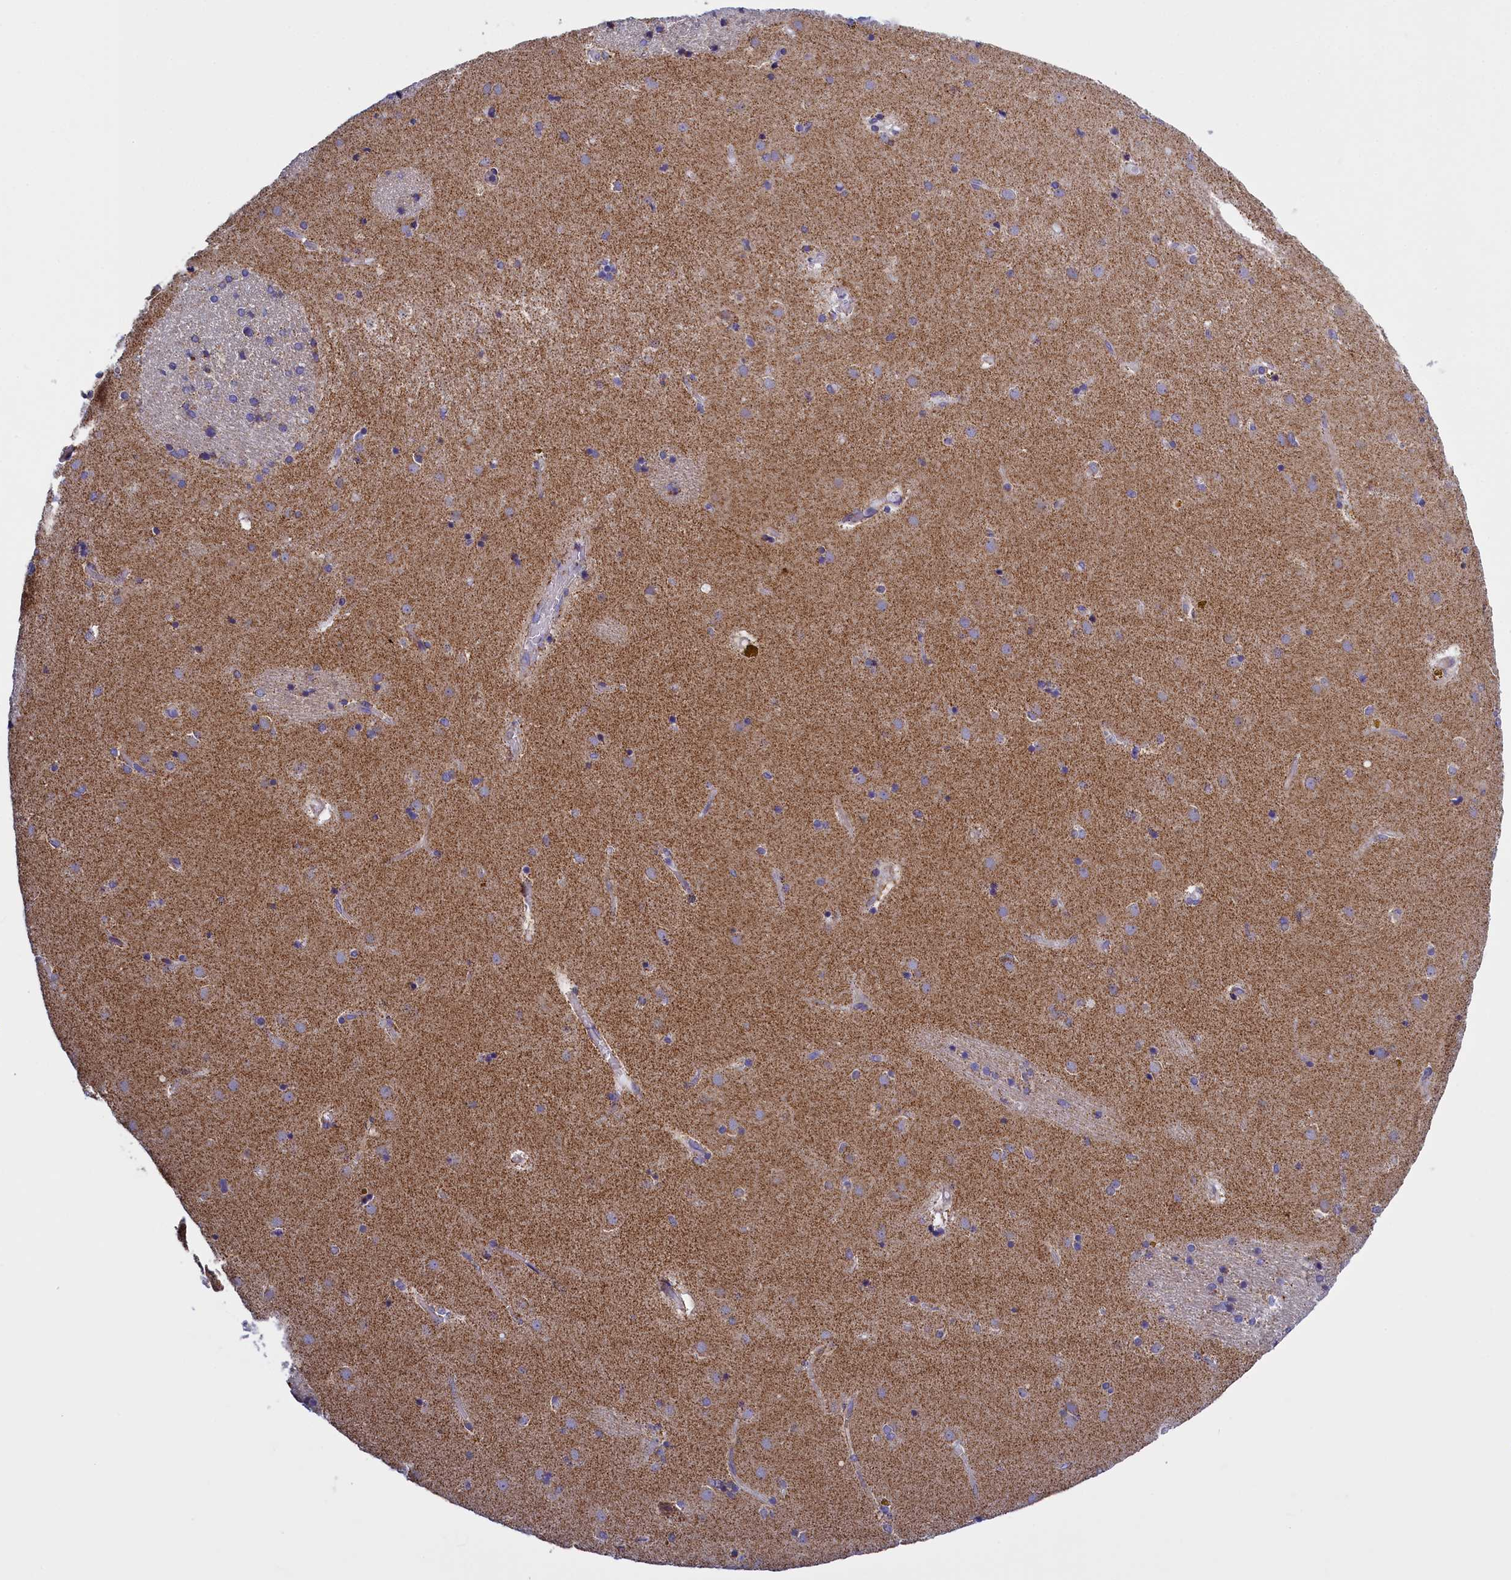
{"staining": {"intensity": "weak", "quantity": "<25%", "location": "cytoplasmic/membranous"}, "tissue": "caudate", "cell_type": "Glial cells", "image_type": "normal", "snomed": [{"axis": "morphology", "description": "Normal tissue, NOS"}, {"axis": "topography", "description": "Lateral ventricle wall"}], "caption": "A high-resolution image shows immunohistochemistry (IHC) staining of normal caudate, which exhibits no significant positivity in glial cells. The staining is performed using DAB brown chromogen with nuclei counter-stained in using hematoxylin.", "gene": "IFT122", "patient": {"sex": "male", "age": 70}}